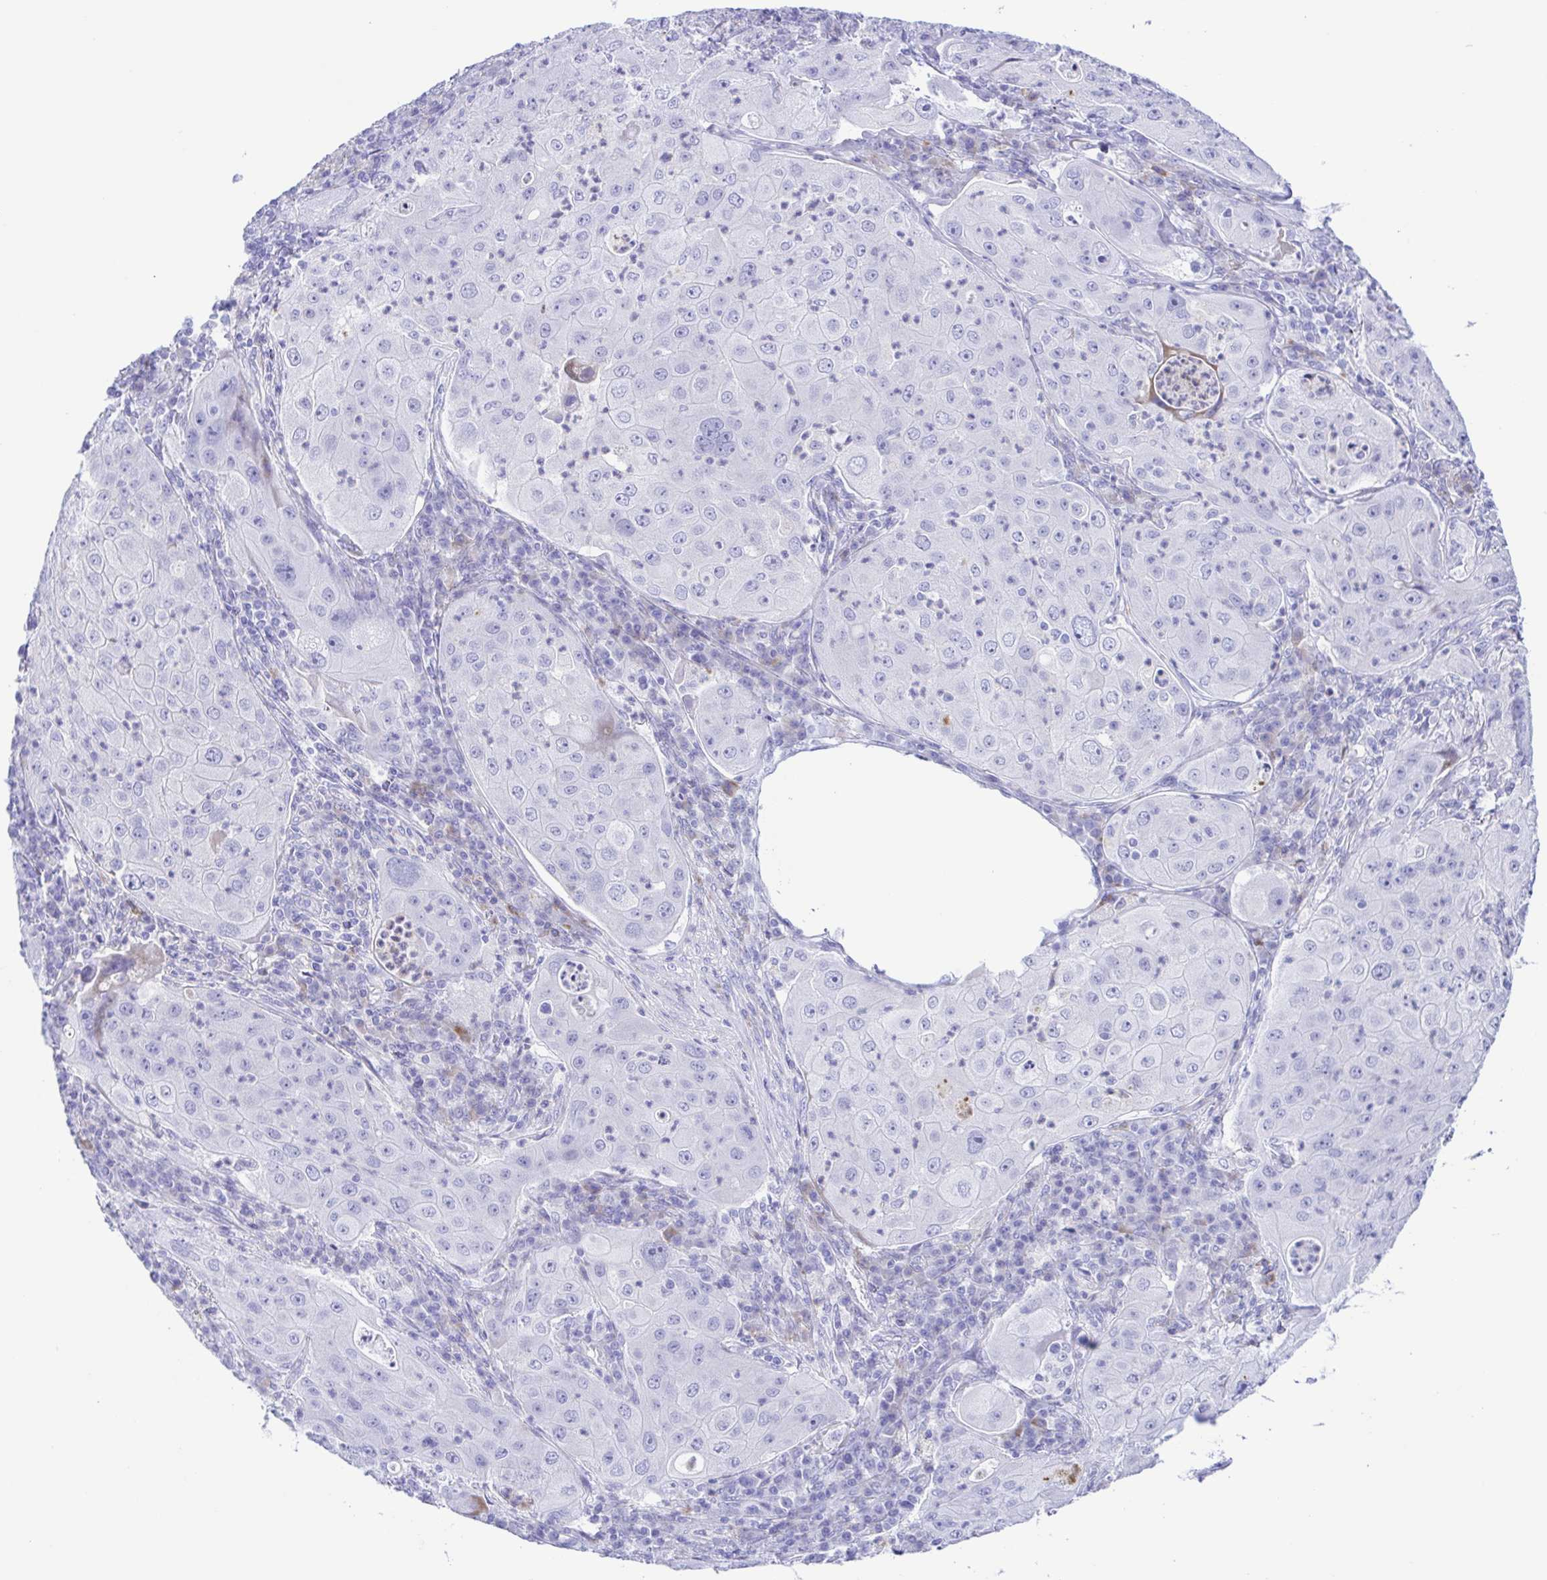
{"staining": {"intensity": "negative", "quantity": "none", "location": "none"}, "tissue": "lung cancer", "cell_type": "Tumor cells", "image_type": "cancer", "snomed": [{"axis": "morphology", "description": "Squamous cell carcinoma, NOS"}, {"axis": "topography", "description": "Lung"}], "caption": "High power microscopy histopathology image of an IHC histopathology image of squamous cell carcinoma (lung), revealing no significant expression in tumor cells. The staining is performed using DAB (3,3'-diaminobenzidine) brown chromogen with nuclei counter-stained in using hematoxylin.", "gene": "GPR17", "patient": {"sex": "female", "age": 59}}